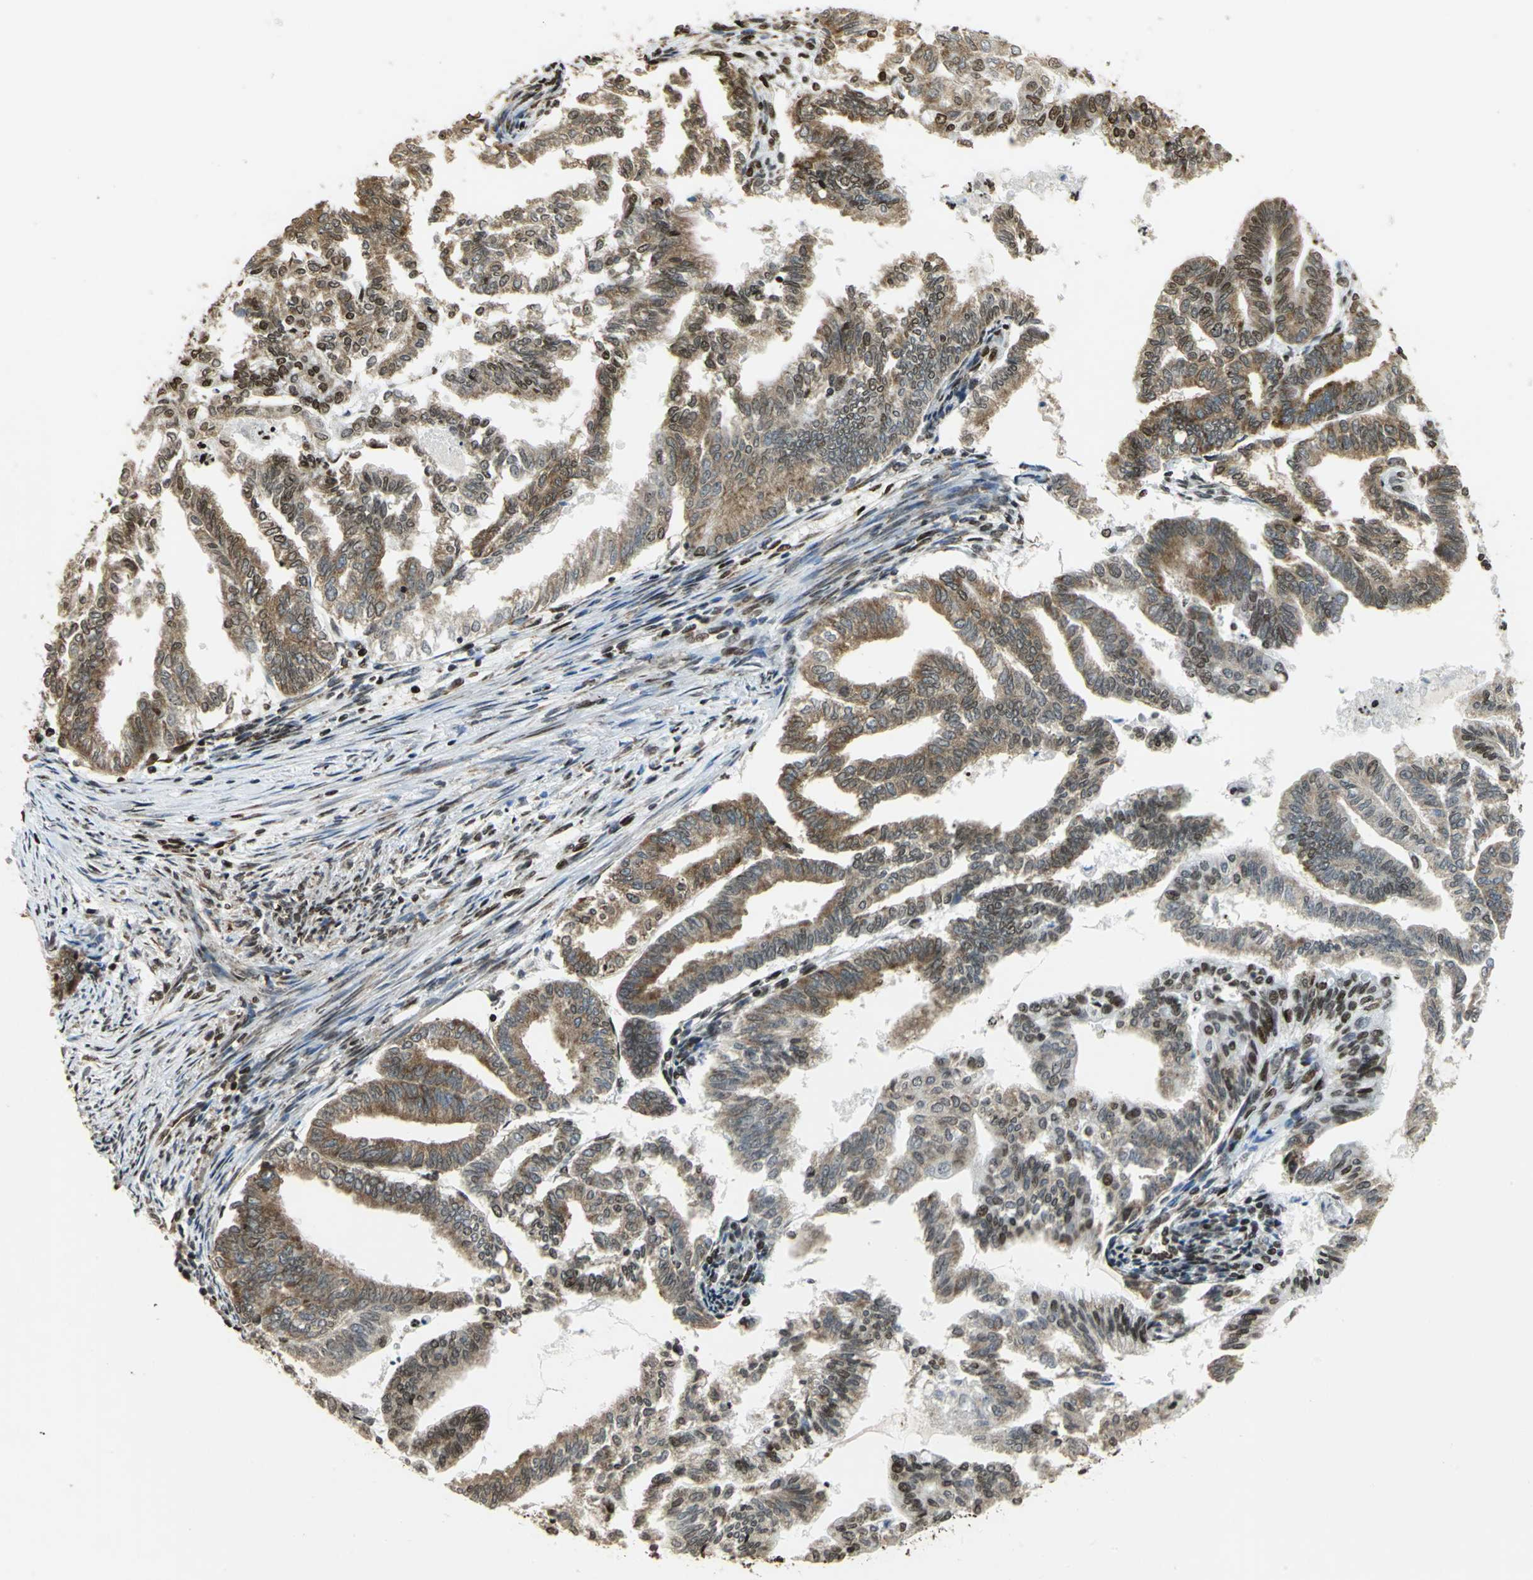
{"staining": {"intensity": "moderate", "quantity": ">75%", "location": "cytoplasmic/membranous,nuclear"}, "tissue": "endometrial cancer", "cell_type": "Tumor cells", "image_type": "cancer", "snomed": [{"axis": "morphology", "description": "Adenocarcinoma, NOS"}, {"axis": "topography", "description": "Endometrium"}], "caption": "This micrograph reveals IHC staining of human endometrial adenocarcinoma, with medium moderate cytoplasmic/membranous and nuclear positivity in approximately >75% of tumor cells.", "gene": "HMGB1", "patient": {"sex": "female", "age": 79}}